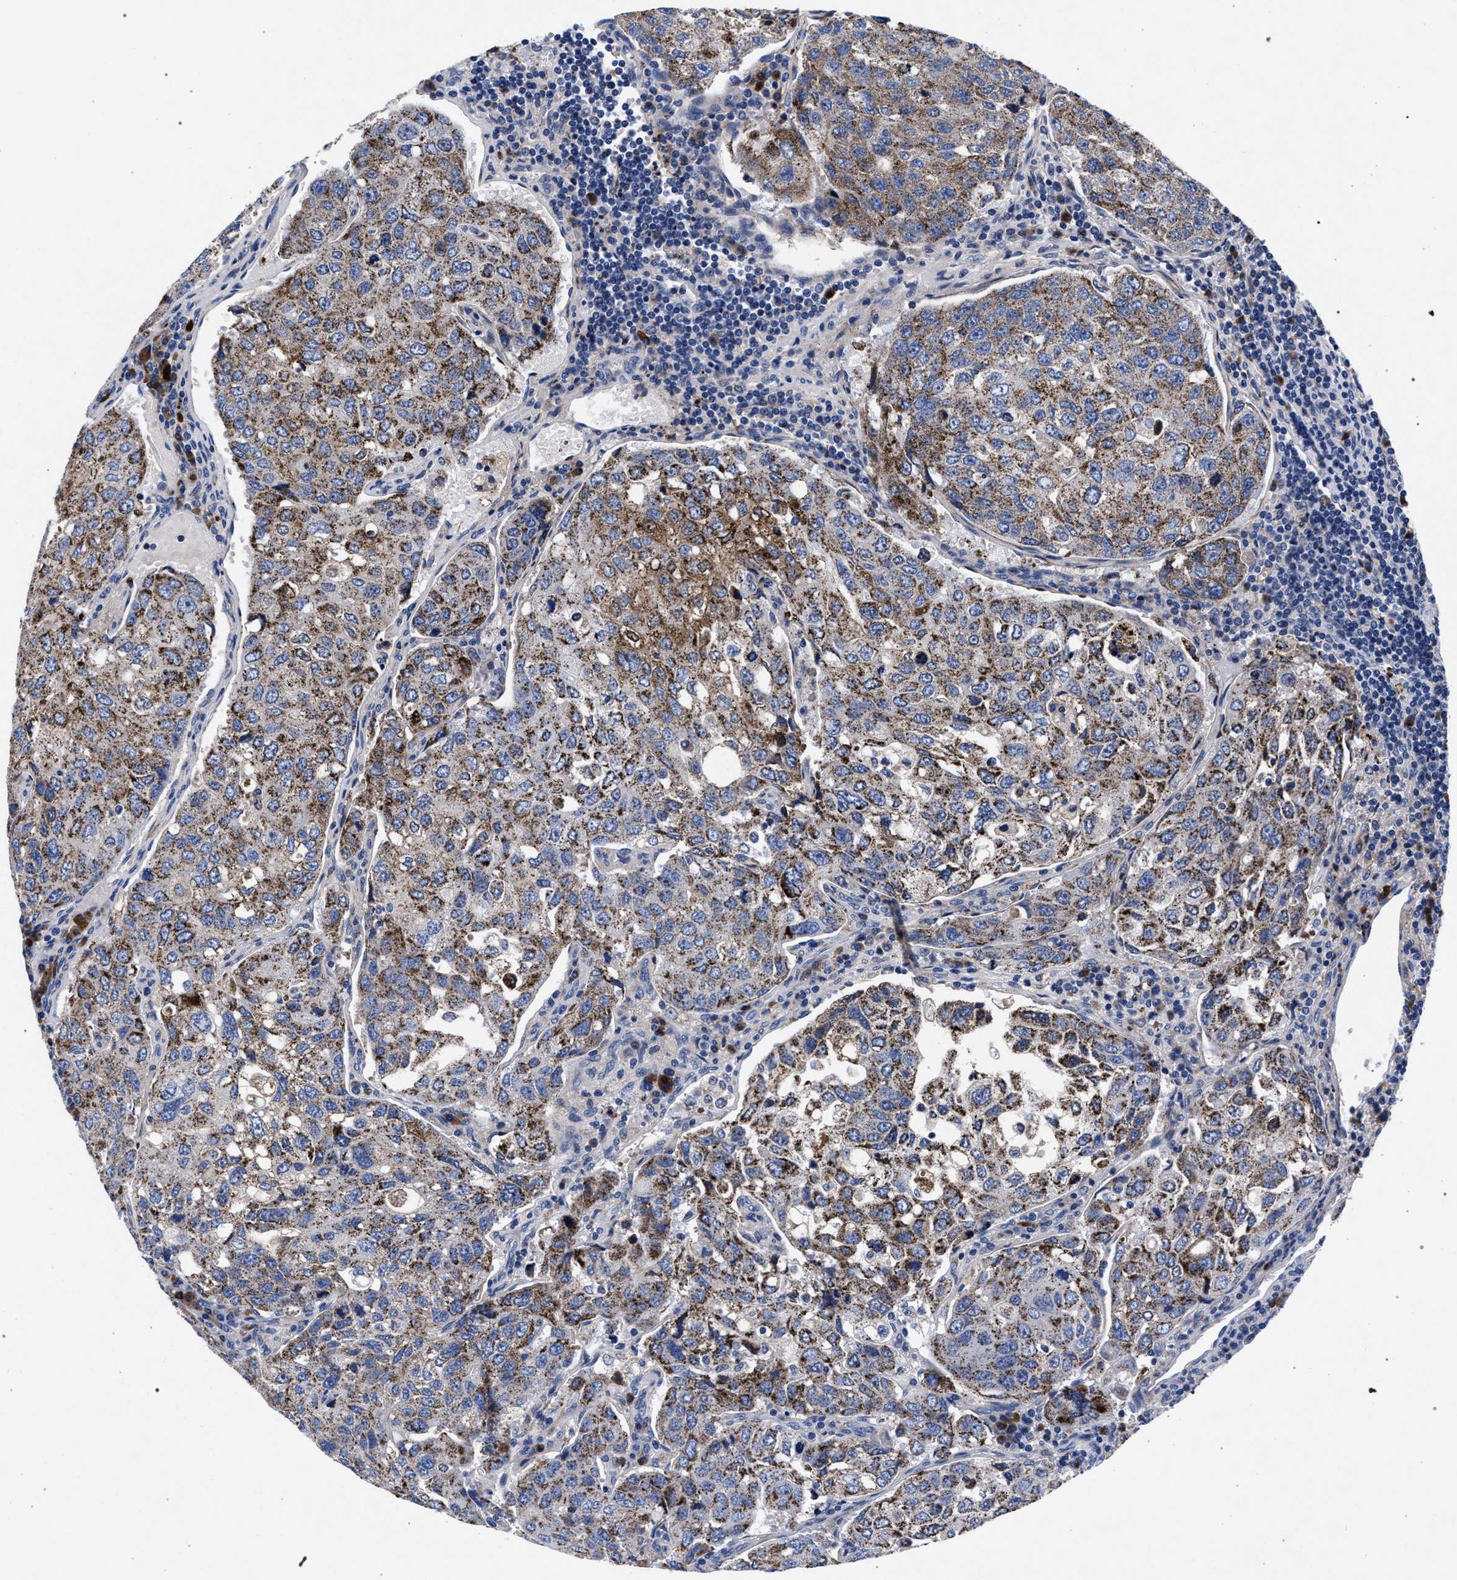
{"staining": {"intensity": "strong", "quantity": "25%-75%", "location": "cytoplasmic/membranous"}, "tissue": "urothelial cancer", "cell_type": "Tumor cells", "image_type": "cancer", "snomed": [{"axis": "morphology", "description": "Urothelial carcinoma, High grade"}, {"axis": "topography", "description": "Lymph node"}, {"axis": "topography", "description": "Urinary bladder"}], "caption": "A brown stain labels strong cytoplasmic/membranous expression of a protein in high-grade urothelial carcinoma tumor cells.", "gene": "ACOX1", "patient": {"sex": "male", "age": 51}}